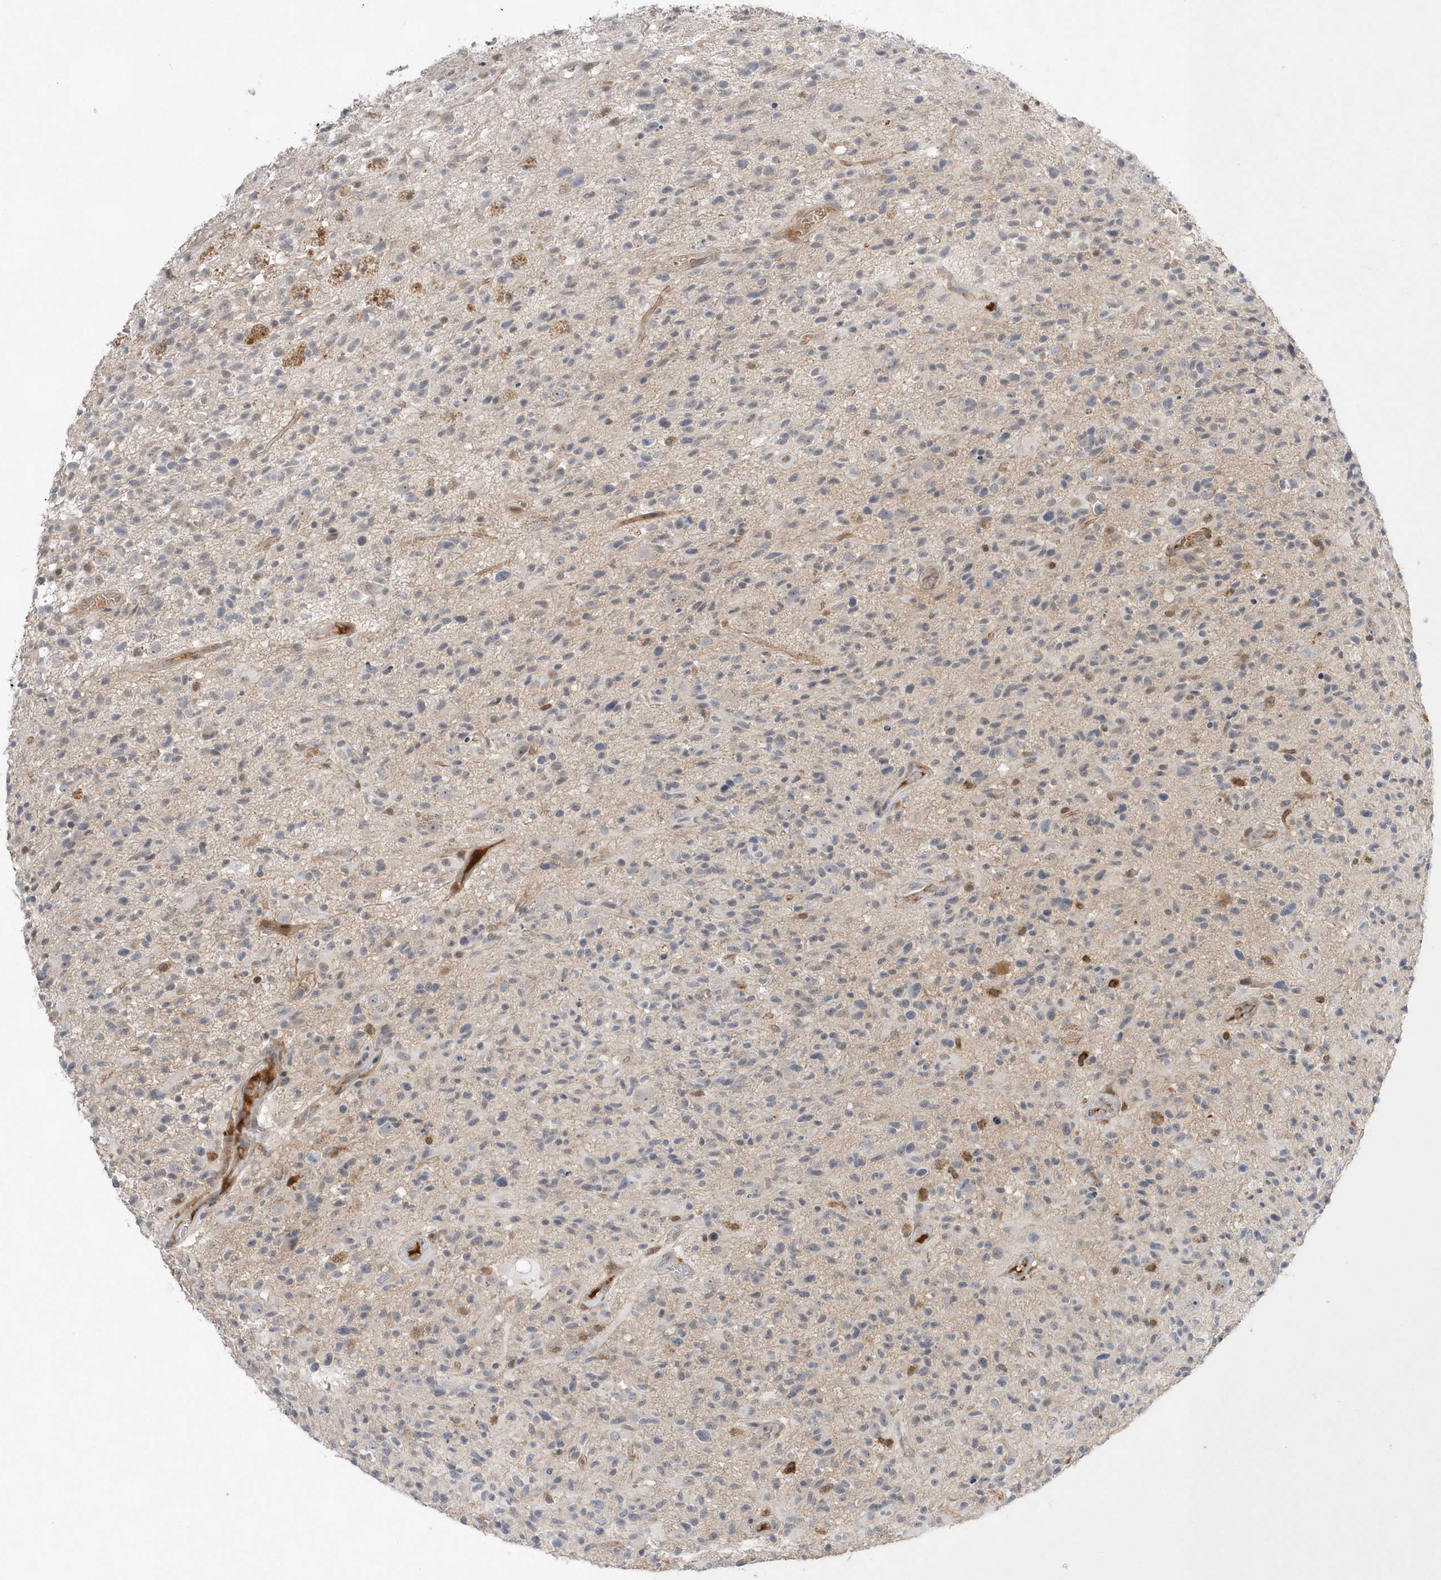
{"staining": {"intensity": "negative", "quantity": "none", "location": "none"}, "tissue": "glioma", "cell_type": "Tumor cells", "image_type": "cancer", "snomed": [{"axis": "morphology", "description": "Glioma, malignant, High grade"}, {"axis": "morphology", "description": "Glioblastoma, NOS"}, {"axis": "topography", "description": "Brain"}], "caption": "There is no significant expression in tumor cells of glioblastoma. (Stains: DAB (3,3'-diaminobenzidine) immunohistochemistry (IHC) with hematoxylin counter stain, Microscopy: brightfield microscopy at high magnification).", "gene": "TMEM132B", "patient": {"sex": "male", "age": 60}}